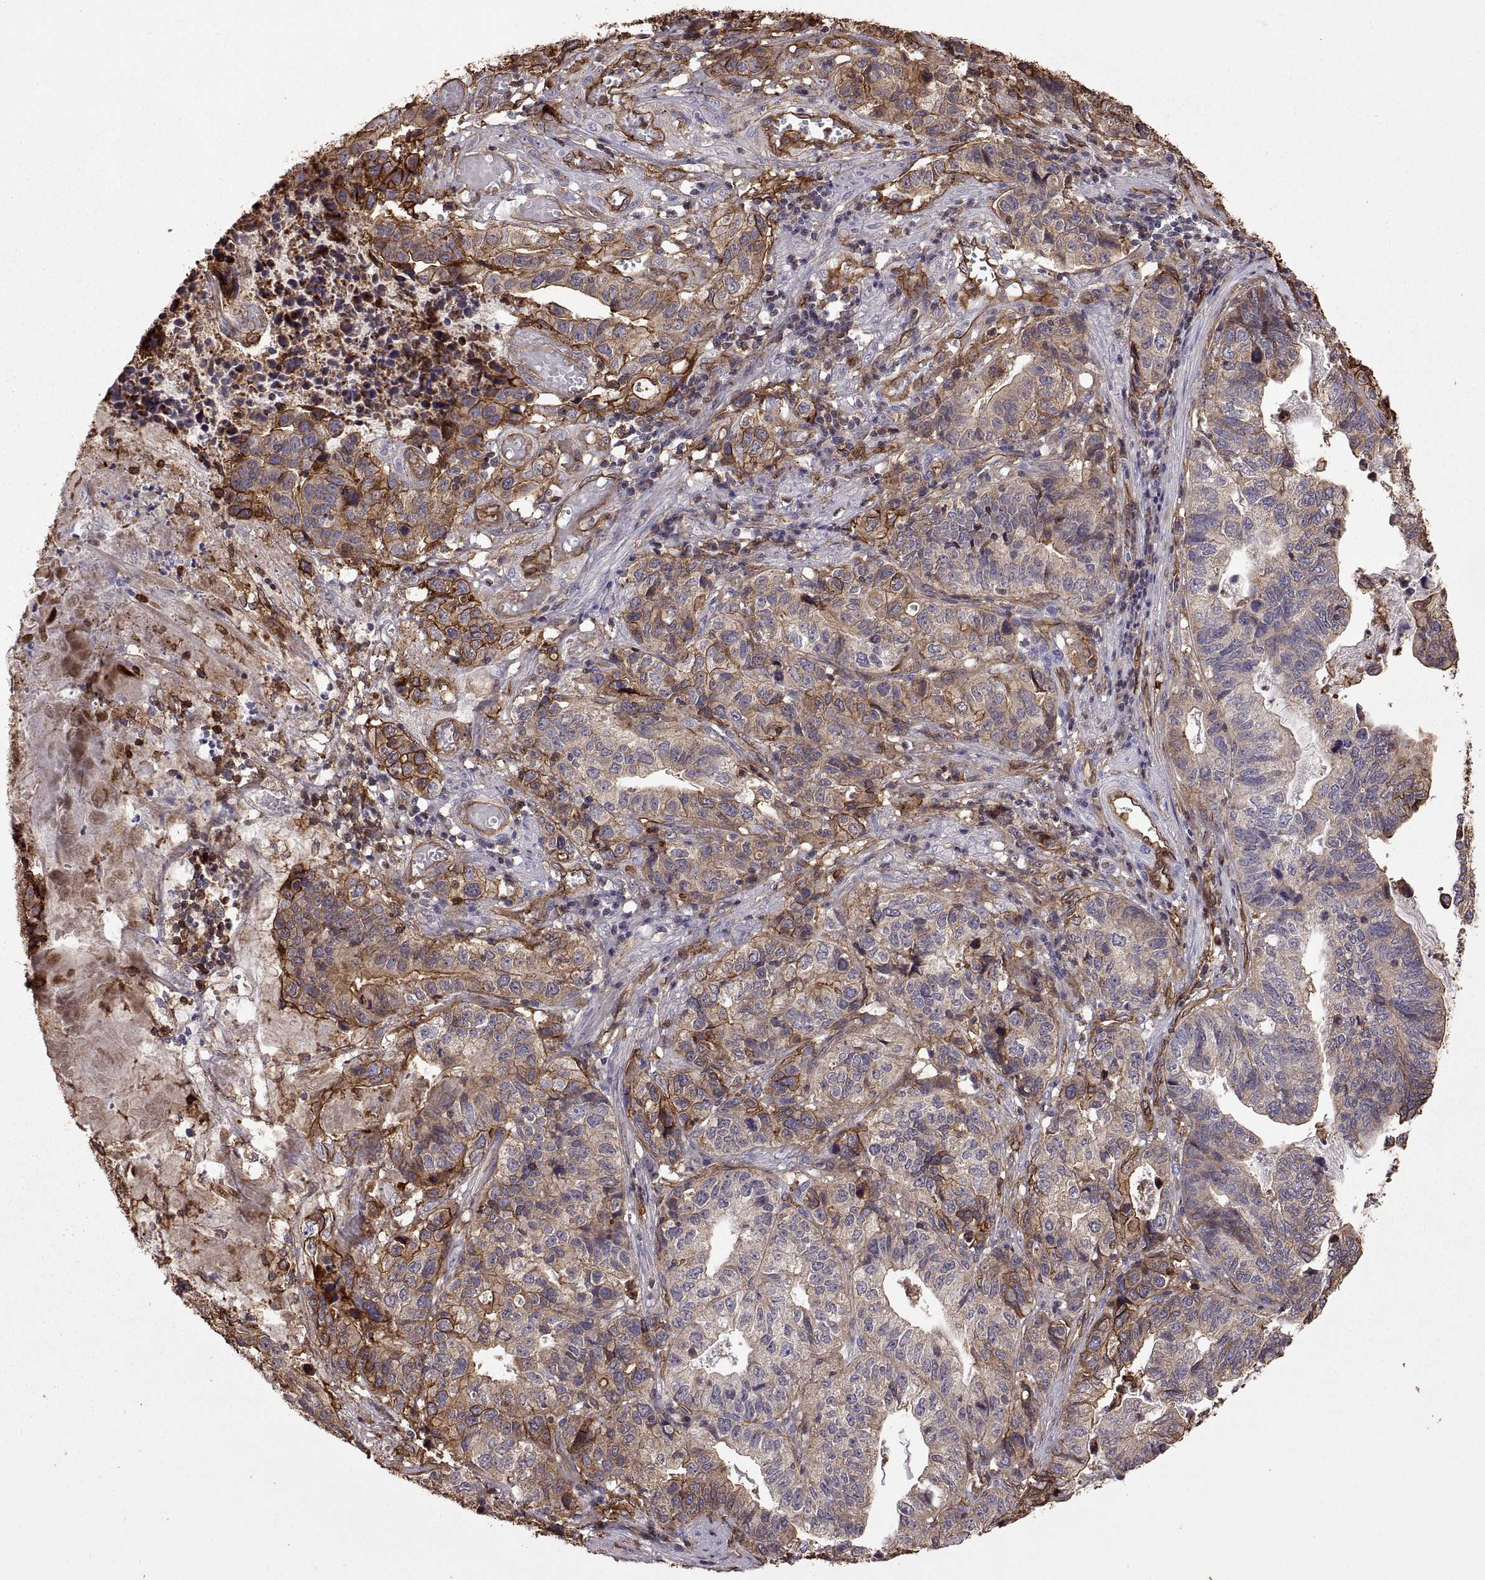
{"staining": {"intensity": "moderate", "quantity": "25%-75%", "location": "cytoplasmic/membranous"}, "tissue": "stomach cancer", "cell_type": "Tumor cells", "image_type": "cancer", "snomed": [{"axis": "morphology", "description": "Adenocarcinoma, NOS"}, {"axis": "topography", "description": "Stomach, upper"}], "caption": "Stomach cancer stained for a protein exhibits moderate cytoplasmic/membranous positivity in tumor cells.", "gene": "S100A10", "patient": {"sex": "female", "age": 67}}